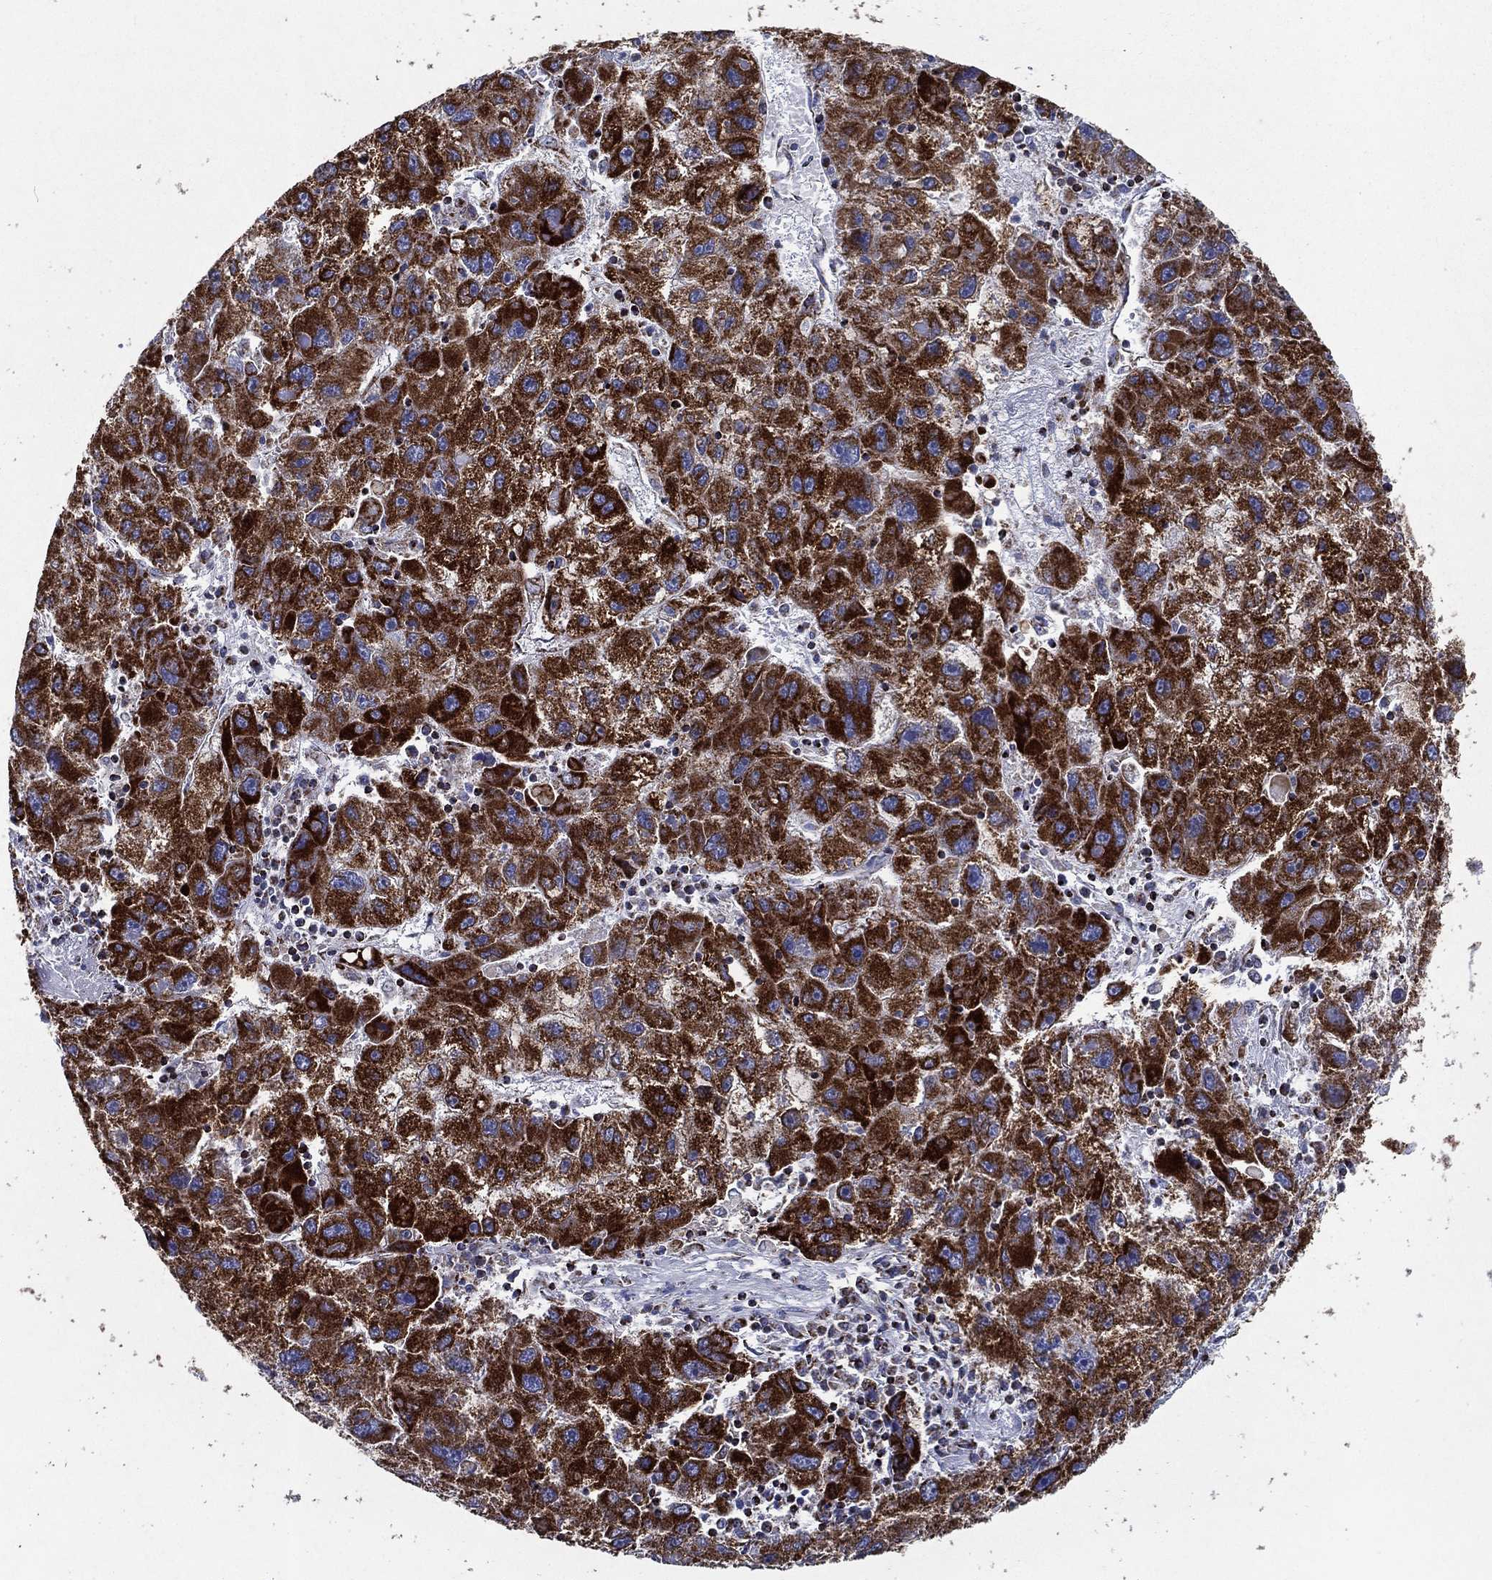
{"staining": {"intensity": "strong", "quantity": ">75%", "location": "cytoplasmic/membranous"}, "tissue": "liver cancer", "cell_type": "Tumor cells", "image_type": "cancer", "snomed": [{"axis": "morphology", "description": "Carcinoma, Hepatocellular, NOS"}, {"axis": "topography", "description": "Liver"}], "caption": "Hepatocellular carcinoma (liver) stained with DAB immunohistochemistry demonstrates high levels of strong cytoplasmic/membranous staining in approximately >75% of tumor cells. Nuclei are stained in blue.", "gene": "SFXN1", "patient": {"sex": "male", "age": 75}}